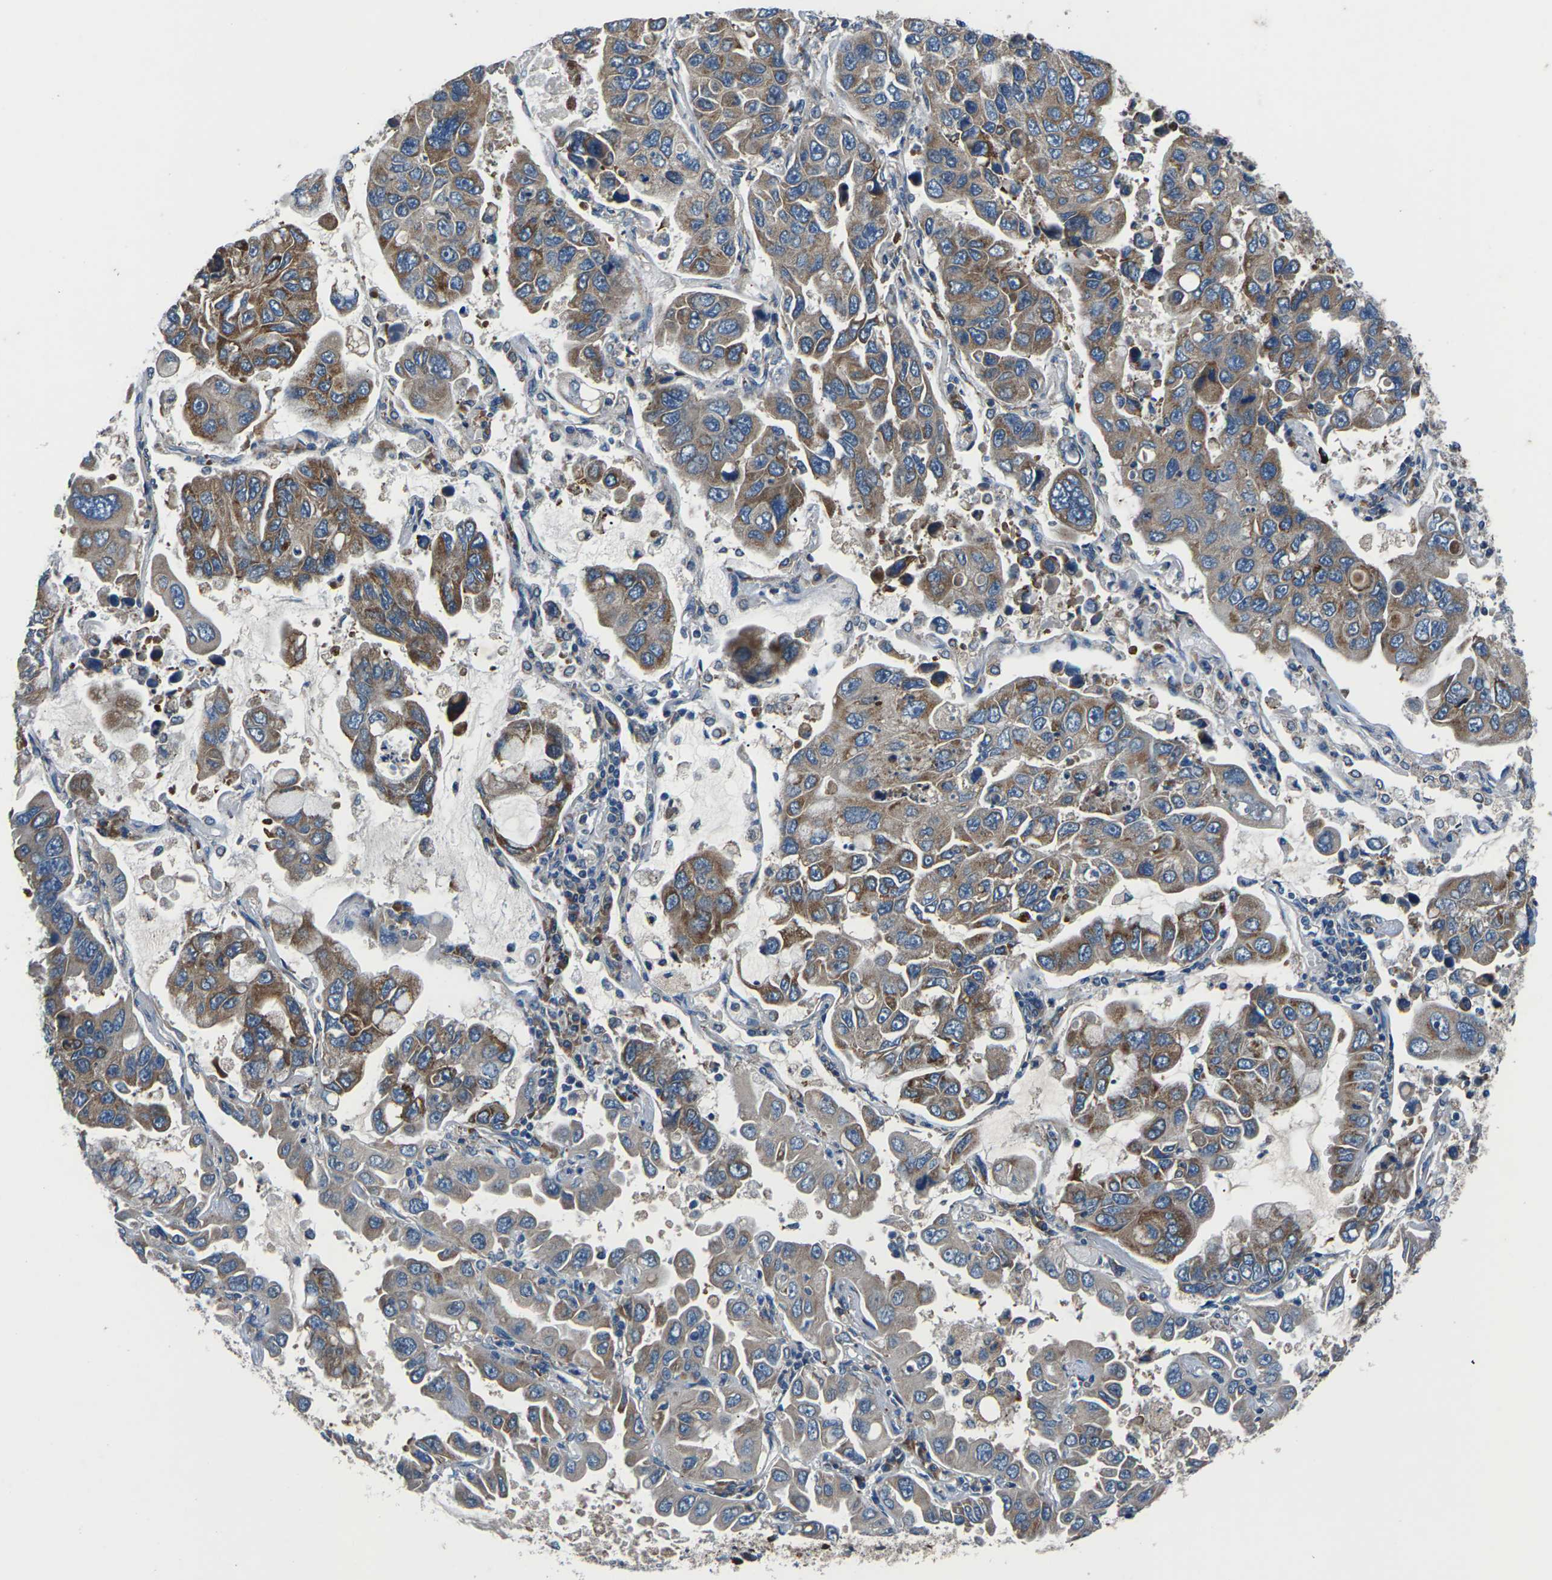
{"staining": {"intensity": "moderate", "quantity": ">75%", "location": "cytoplasmic/membranous"}, "tissue": "lung cancer", "cell_type": "Tumor cells", "image_type": "cancer", "snomed": [{"axis": "morphology", "description": "Adenocarcinoma, NOS"}, {"axis": "topography", "description": "Lung"}], "caption": "Adenocarcinoma (lung) stained with IHC displays moderate cytoplasmic/membranous staining in about >75% of tumor cells.", "gene": "GABRP", "patient": {"sex": "male", "age": 64}}